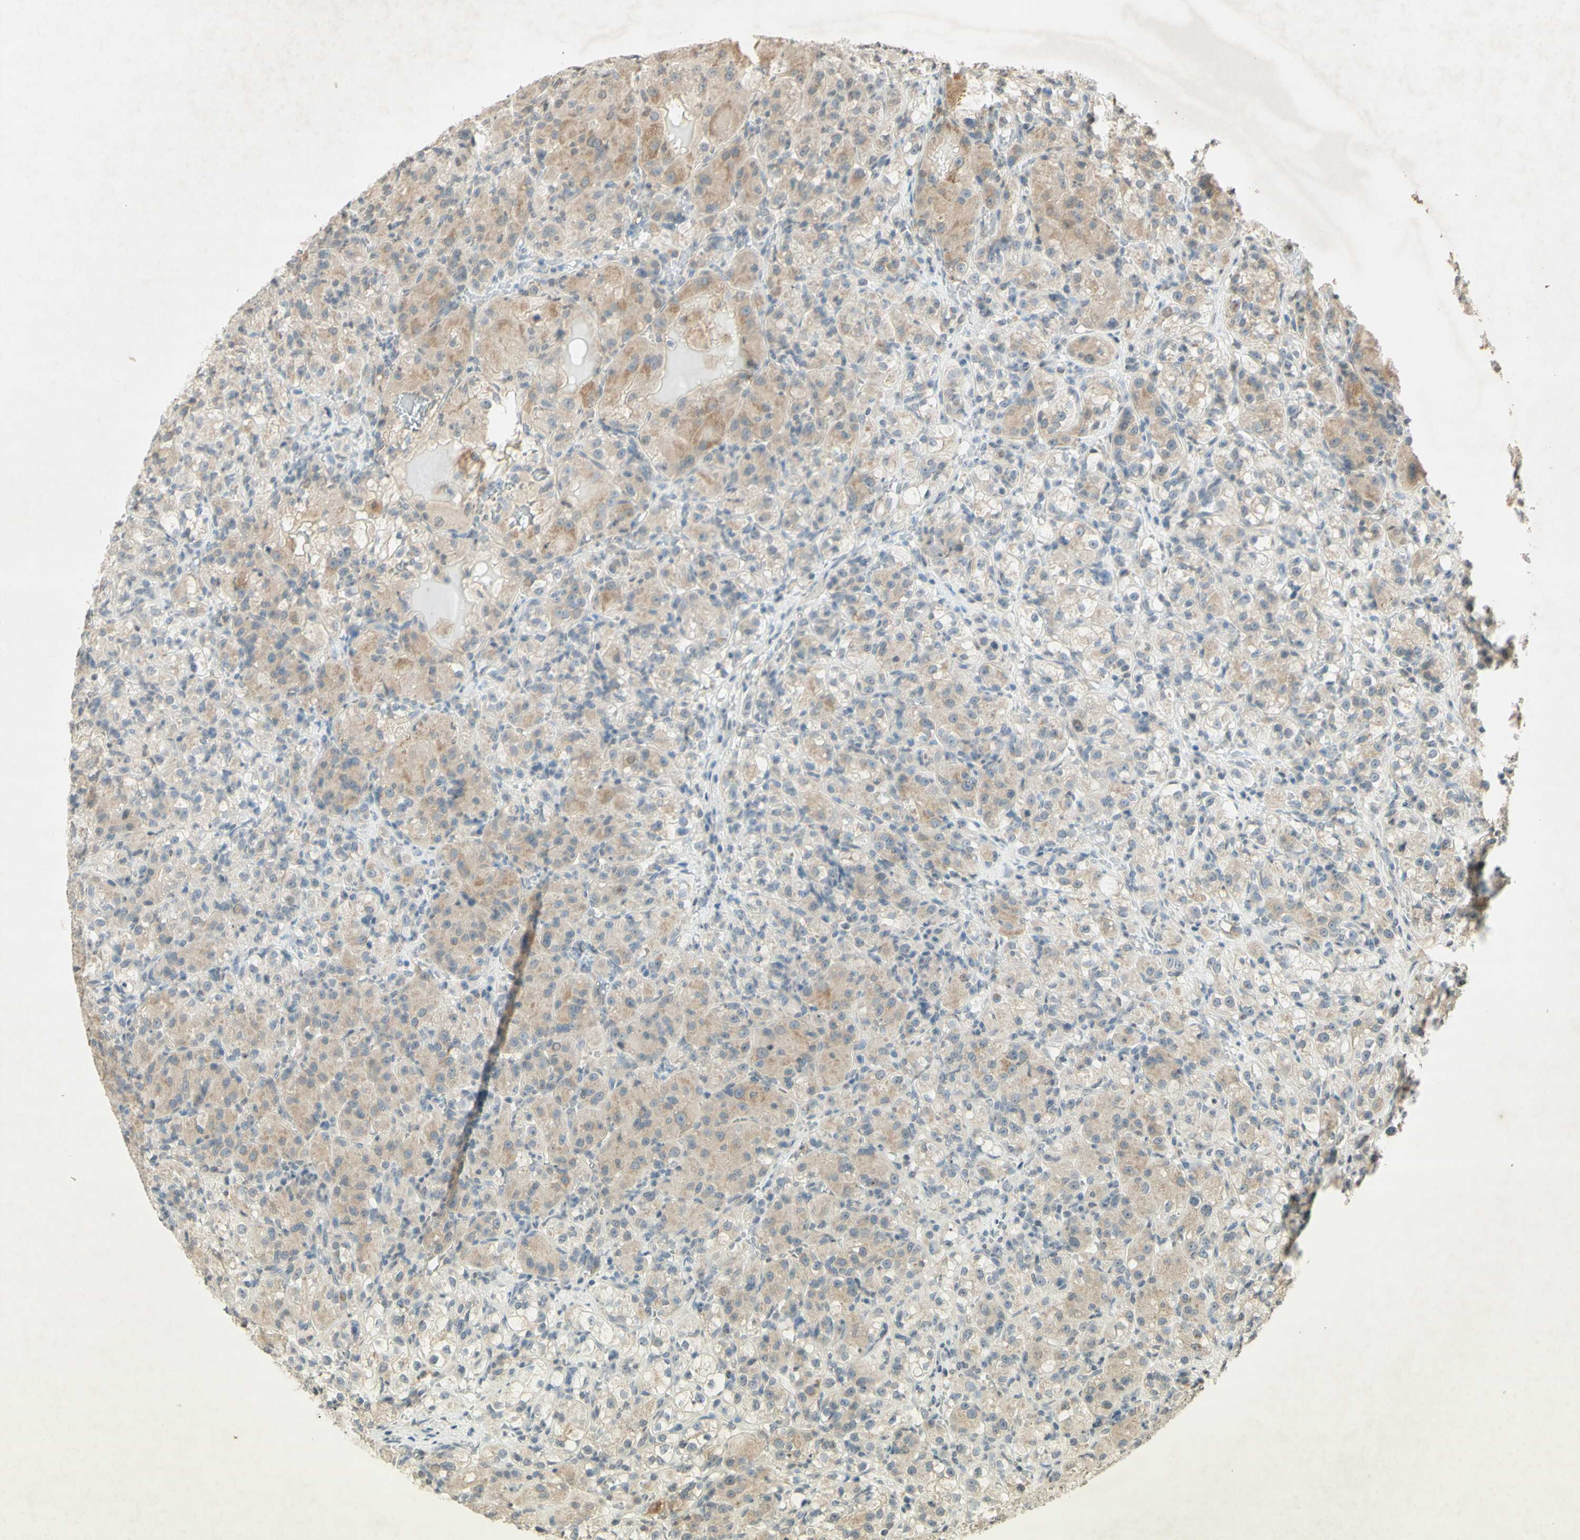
{"staining": {"intensity": "weak", "quantity": "25%-75%", "location": "cytoplasmic/membranous"}, "tissue": "renal cancer", "cell_type": "Tumor cells", "image_type": "cancer", "snomed": [{"axis": "morphology", "description": "Adenocarcinoma, NOS"}, {"axis": "topography", "description": "Kidney"}], "caption": "Immunohistochemical staining of renal cancer (adenocarcinoma) reveals low levels of weak cytoplasmic/membranous expression in about 25%-75% of tumor cells.", "gene": "GLI1", "patient": {"sex": "male", "age": 61}}